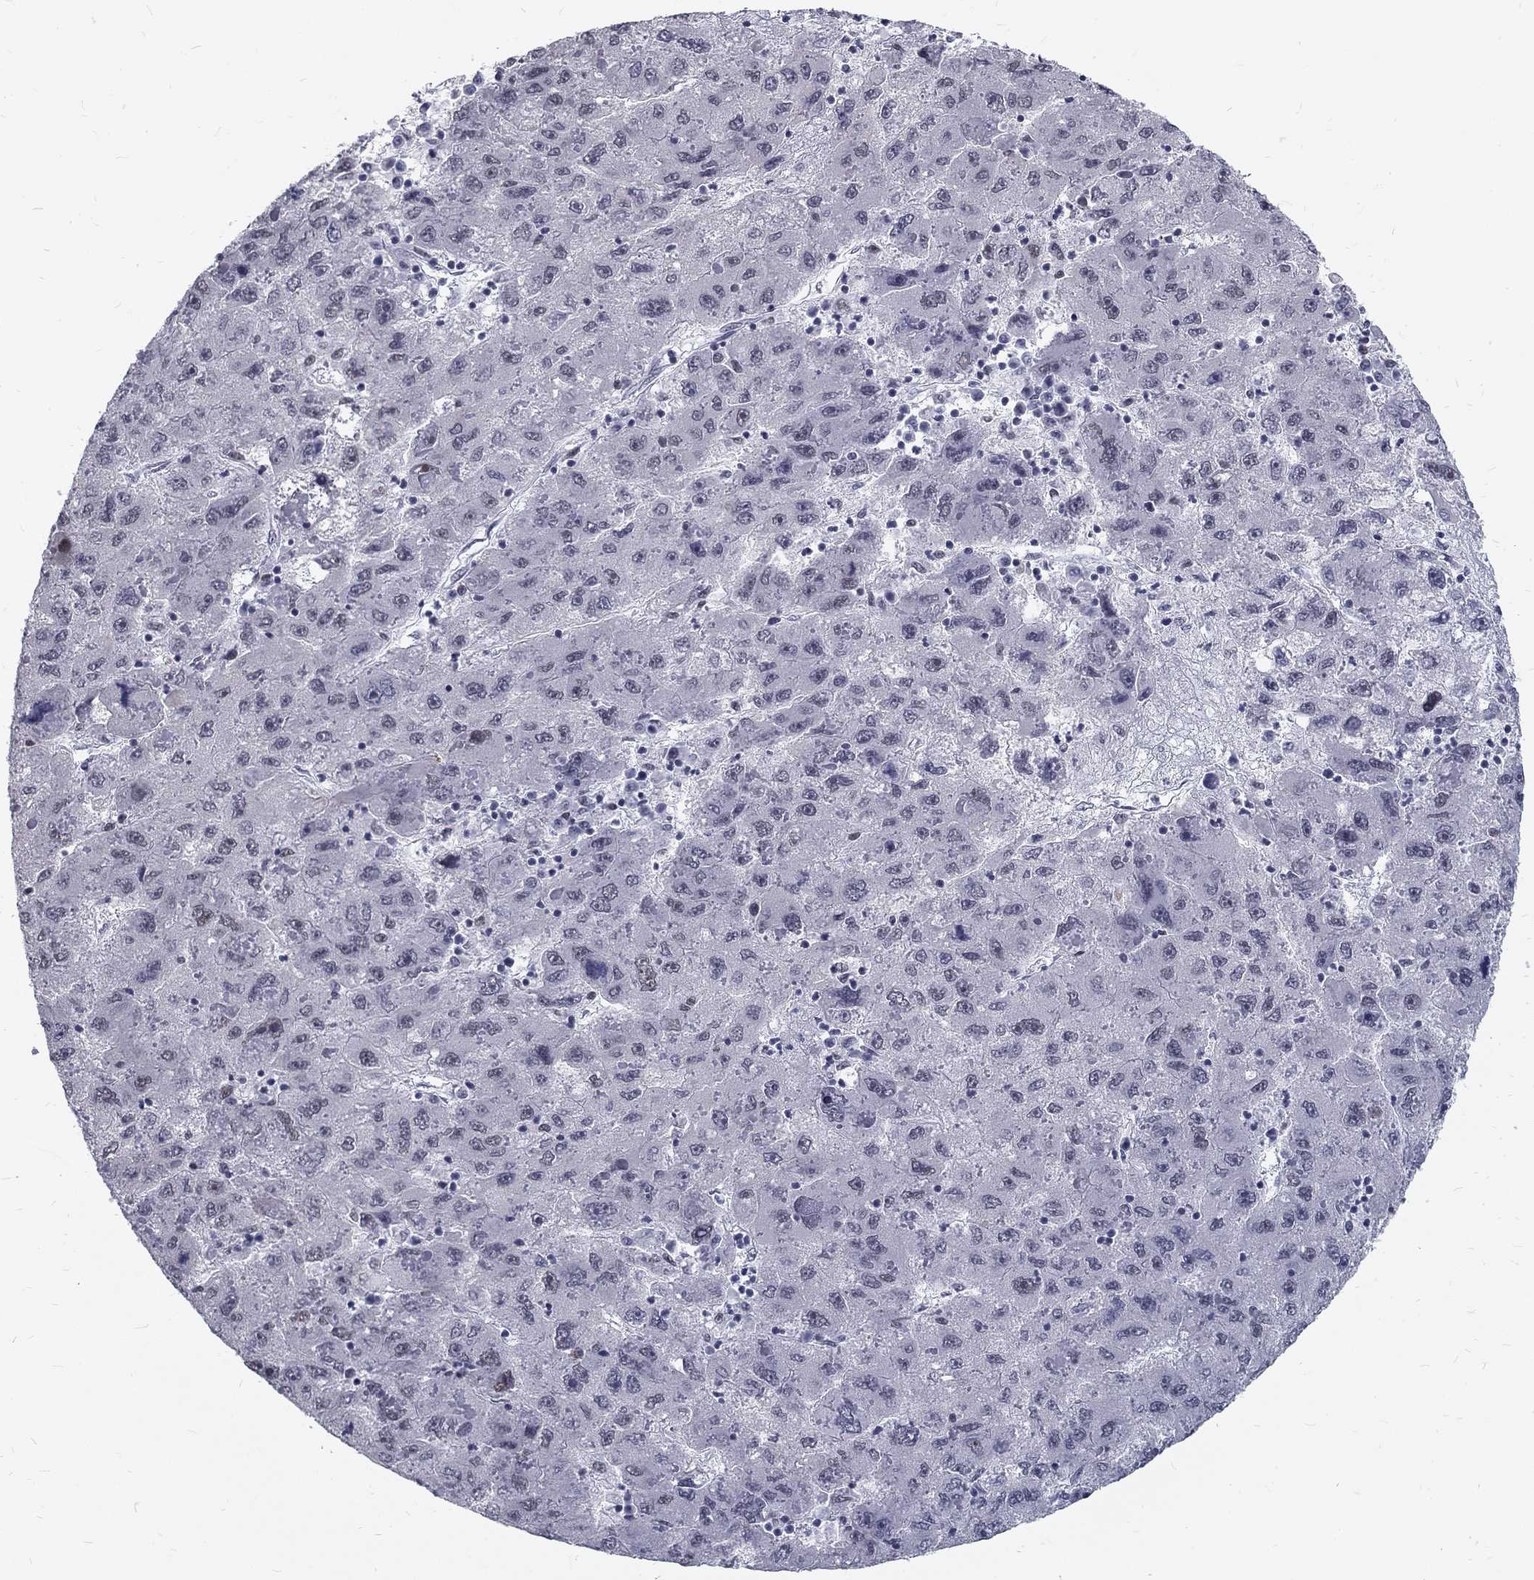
{"staining": {"intensity": "negative", "quantity": "none", "location": "none"}, "tissue": "liver cancer", "cell_type": "Tumor cells", "image_type": "cancer", "snomed": [{"axis": "morphology", "description": "Carcinoma, Hepatocellular, NOS"}, {"axis": "topography", "description": "Liver"}], "caption": "A histopathology image of hepatocellular carcinoma (liver) stained for a protein demonstrates no brown staining in tumor cells.", "gene": "SNORC", "patient": {"sex": "male", "age": 75}}